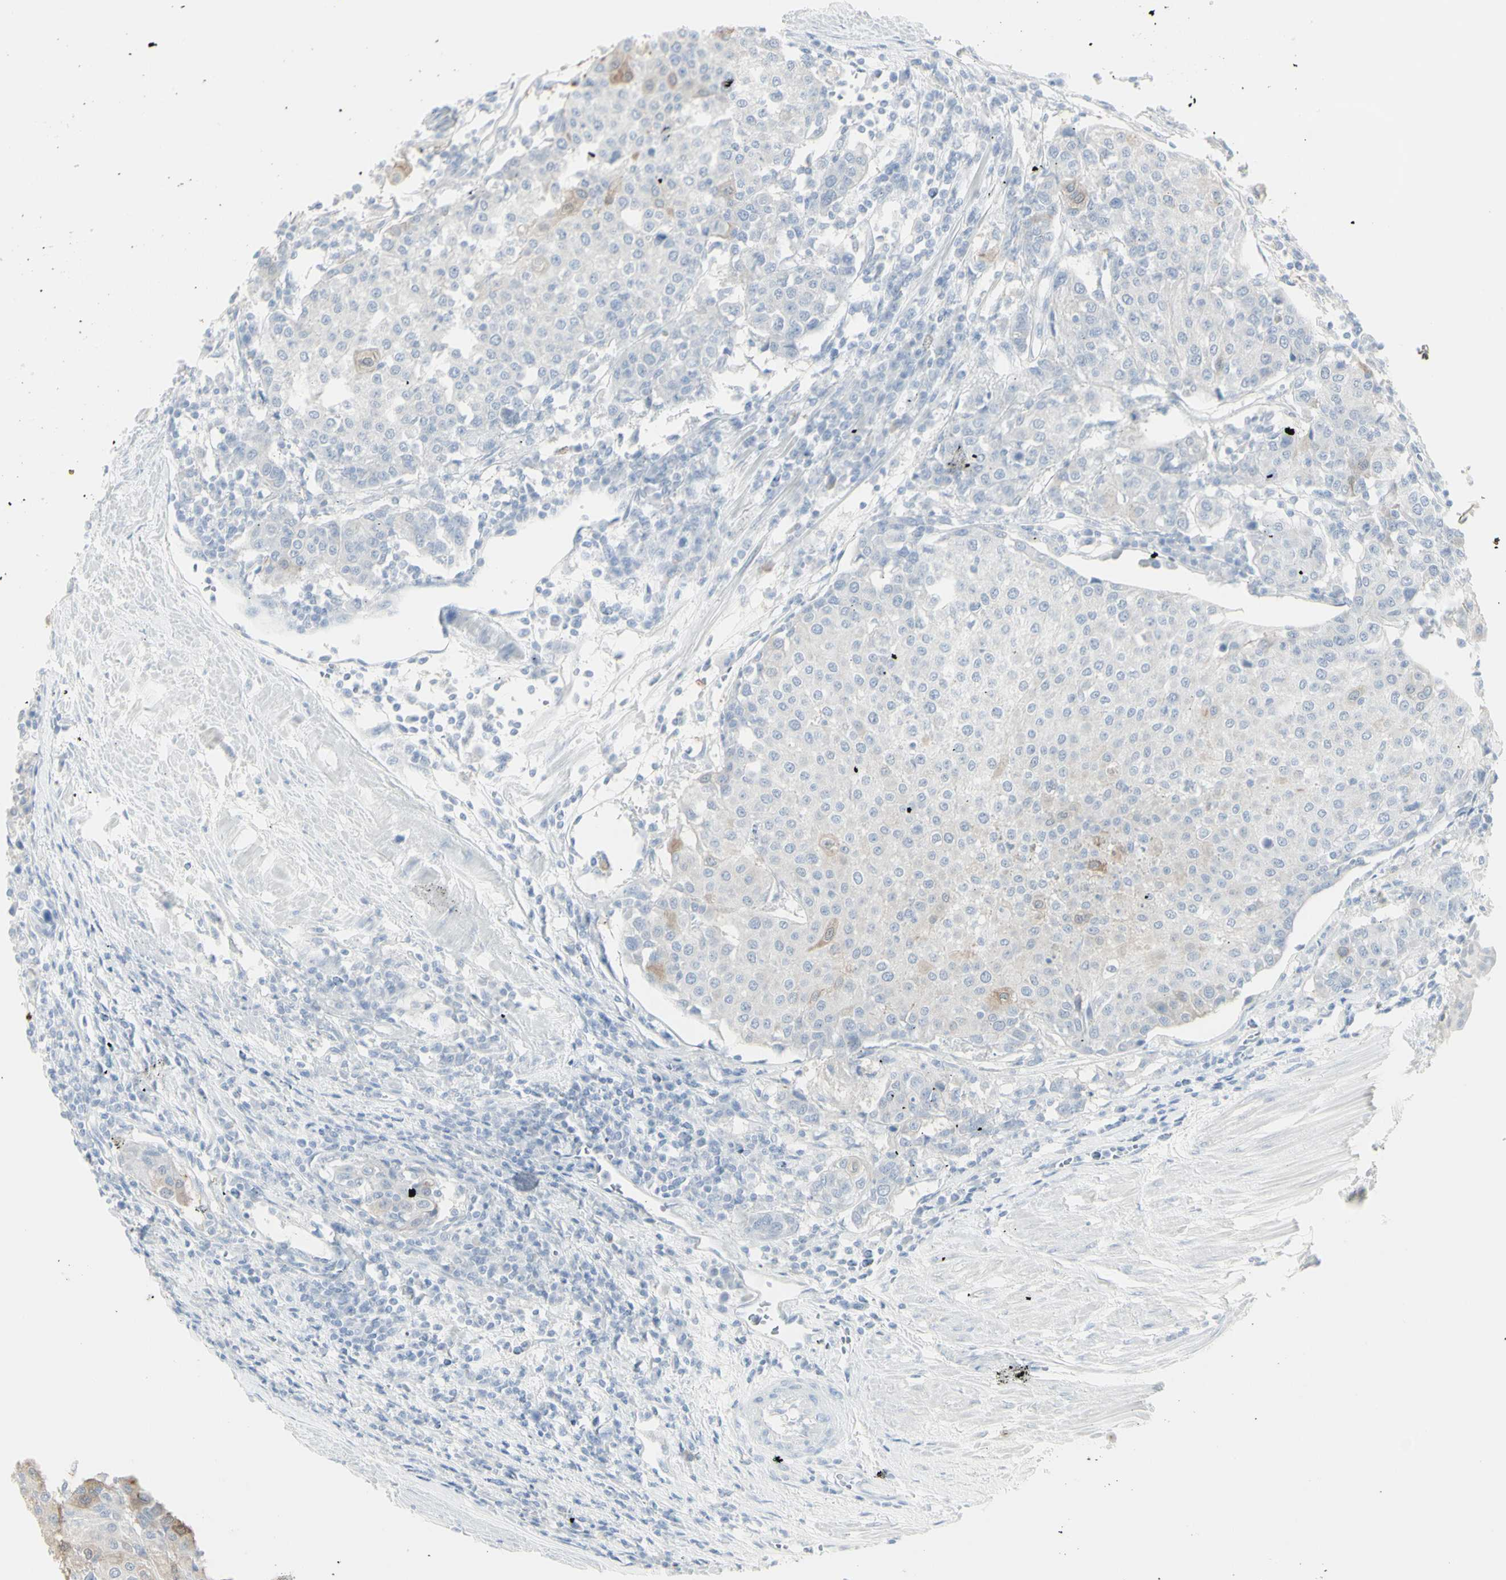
{"staining": {"intensity": "weak", "quantity": "<25%", "location": "cytoplasmic/membranous"}, "tissue": "urothelial cancer", "cell_type": "Tumor cells", "image_type": "cancer", "snomed": [{"axis": "morphology", "description": "Urothelial carcinoma, High grade"}, {"axis": "topography", "description": "Urinary bladder"}], "caption": "High magnification brightfield microscopy of urothelial cancer stained with DAB (3,3'-diaminobenzidine) (brown) and counterstained with hematoxylin (blue): tumor cells show no significant expression. (Immunohistochemistry (ihc), brightfield microscopy, high magnification).", "gene": "ENSG00000198211", "patient": {"sex": "female", "age": 85}}